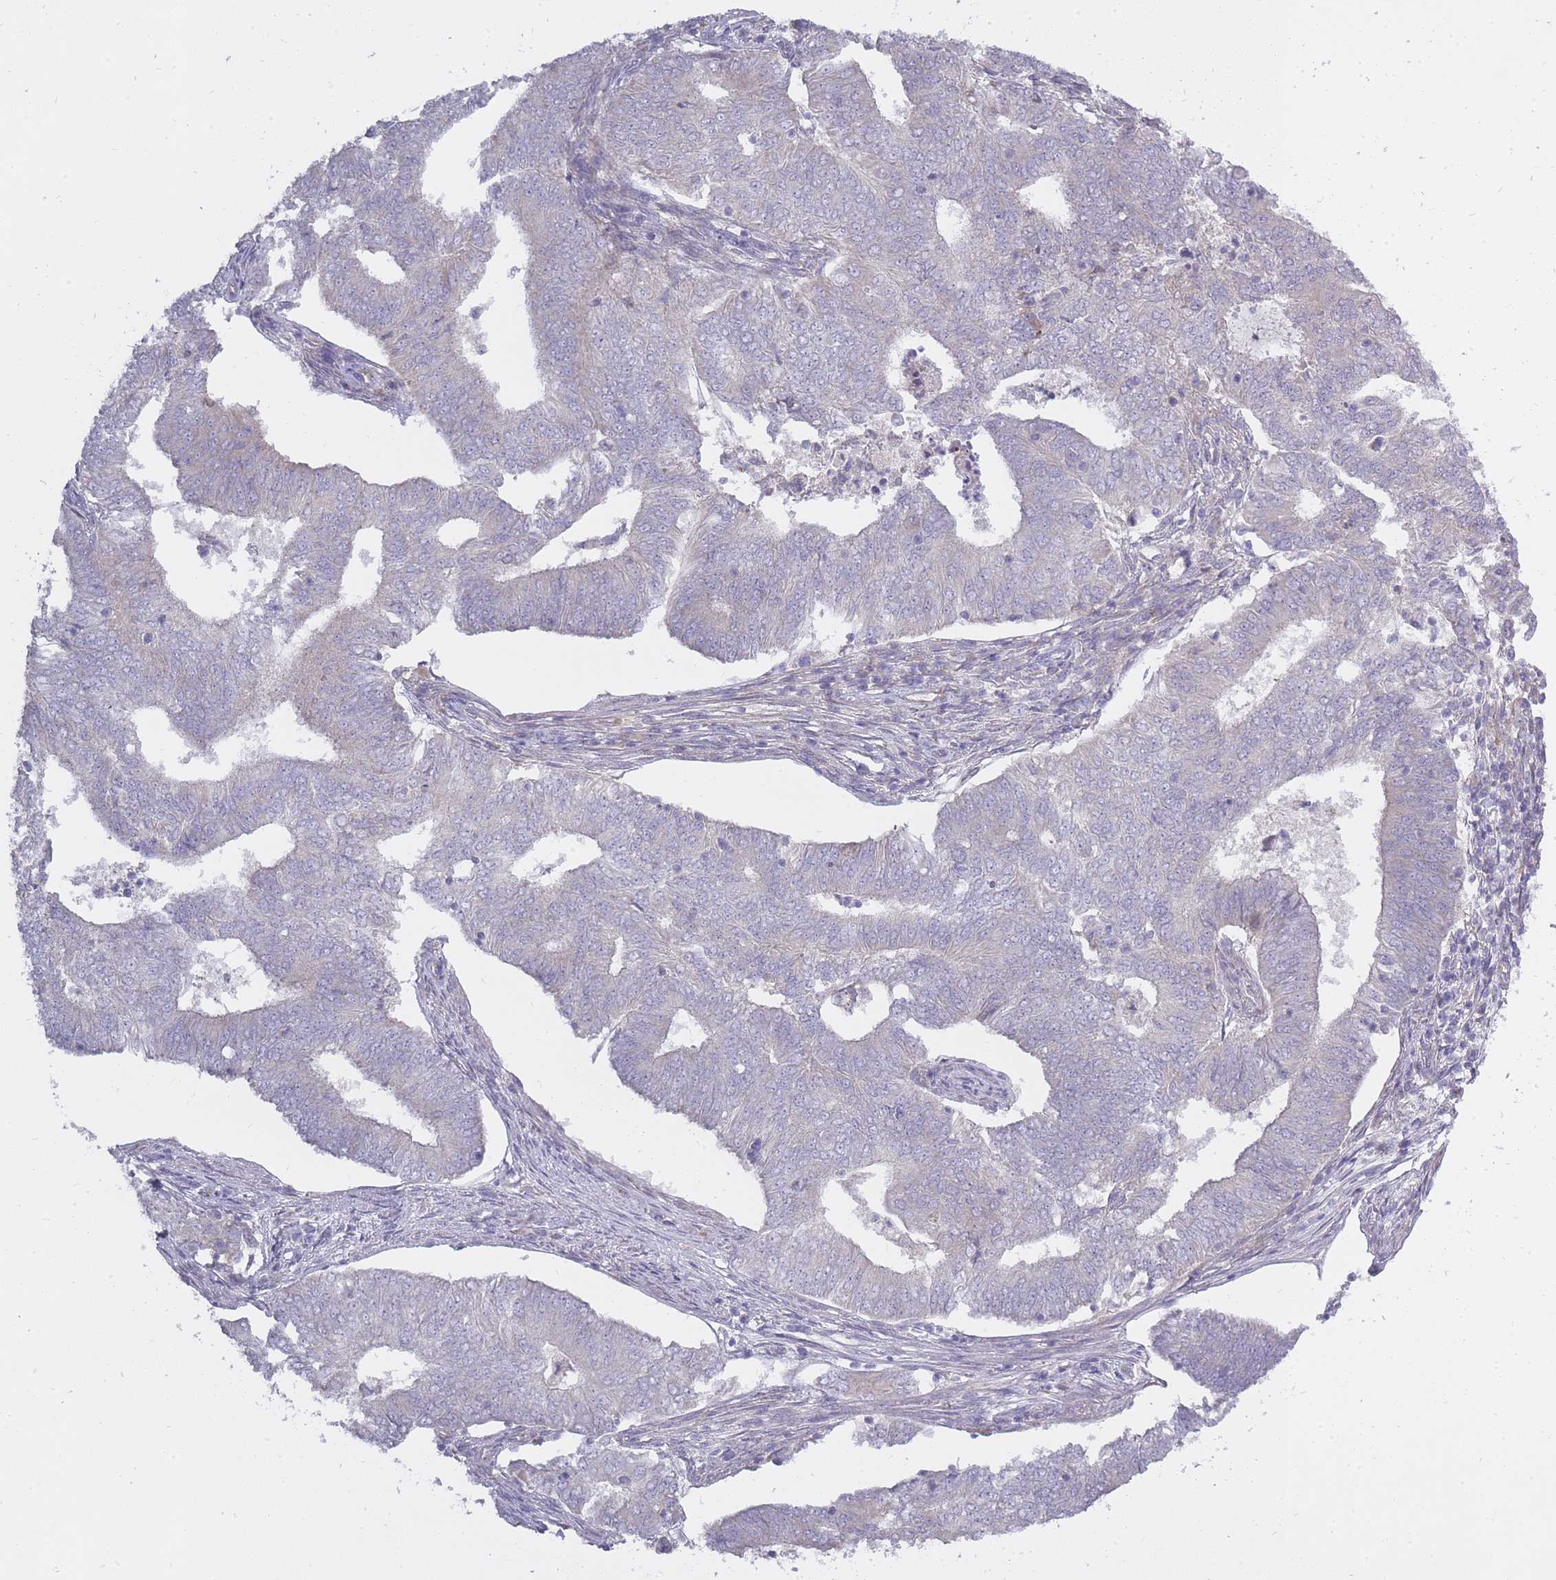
{"staining": {"intensity": "negative", "quantity": "none", "location": "none"}, "tissue": "endometrial cancer", "cell_type": "Tumor cells", "image_type": "cancer", "snomed": [{"axis": "morphology", "description": "Adenocarcinoma, NOS"}, {"axis": "topography", "description": "Endometrium"}], "caption": "DAB immunohistochemical staining of endometrial adenocarcinoma exhibits no significant staining in tumor cells.", "gene": "ALKBH4", "patient": {"sex": "female", "age": 62}}